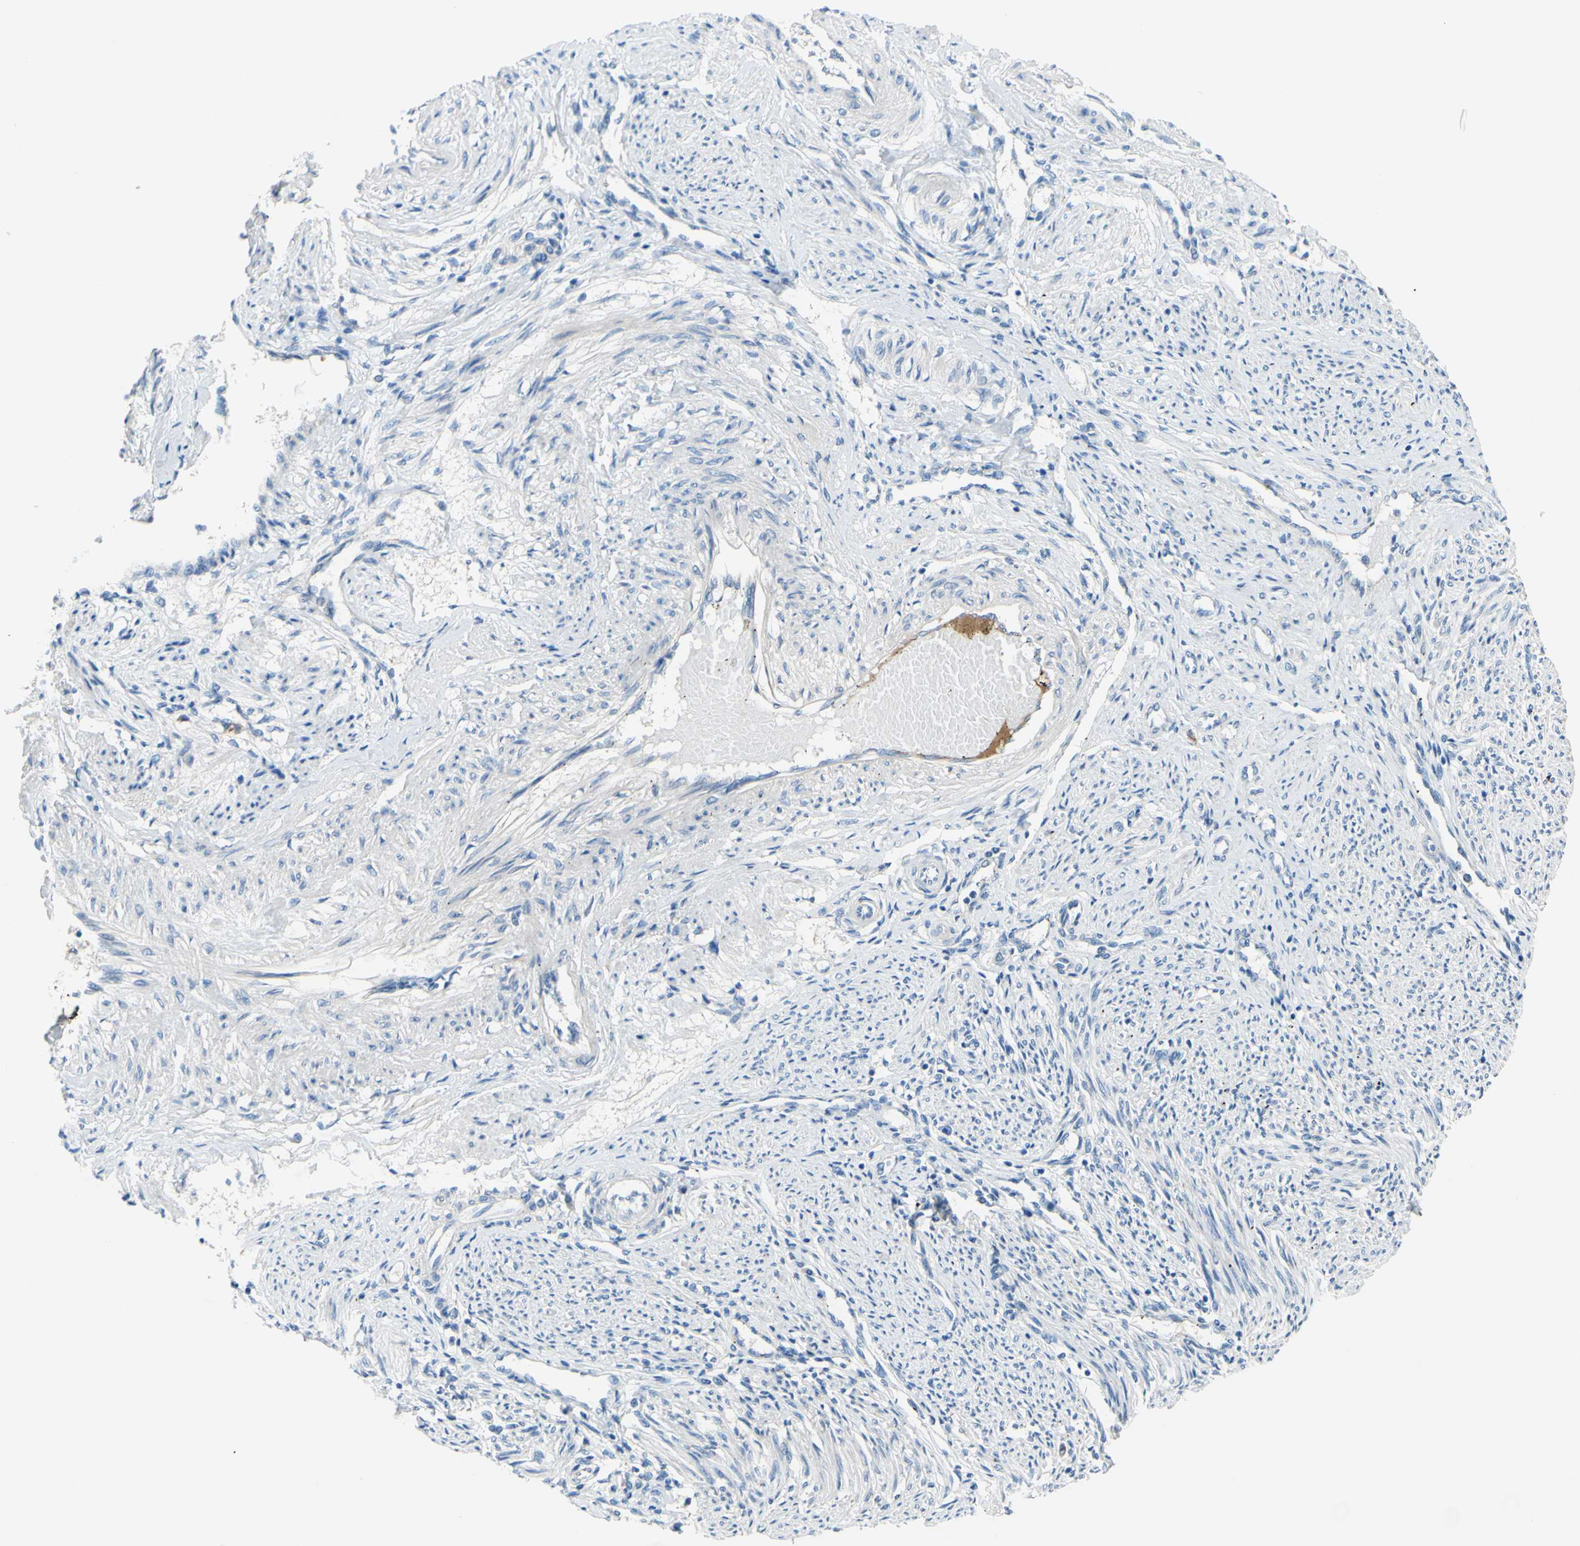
{"staining": {"intensity": "moderate", "quantity": ">75%", "location": "cytoplasmic/membranous"}, "tissue": "endometrium", "cell_type": "Cells in endometrial stroma", "image_type": "normal", "snomed": [{"axis": "morphology", "description": "Normal tissue, NOS"}, {"axis": "topography", "description": "Endometrium"}], "caption": "Protein analysis of normal endometrium reveals moderate cytoplasmic/membranous staining in about >75% of cells in endometrial stroma. The staining was performed using DAB (3,3'-diaminobenzidine) to visualize the protein expression in brown, while the nuclei were stained in blue with hematoxylin (Magnification: 20x).", "gene": "ARHGAP1", "patient": {"sex": "female", "age": 42}}